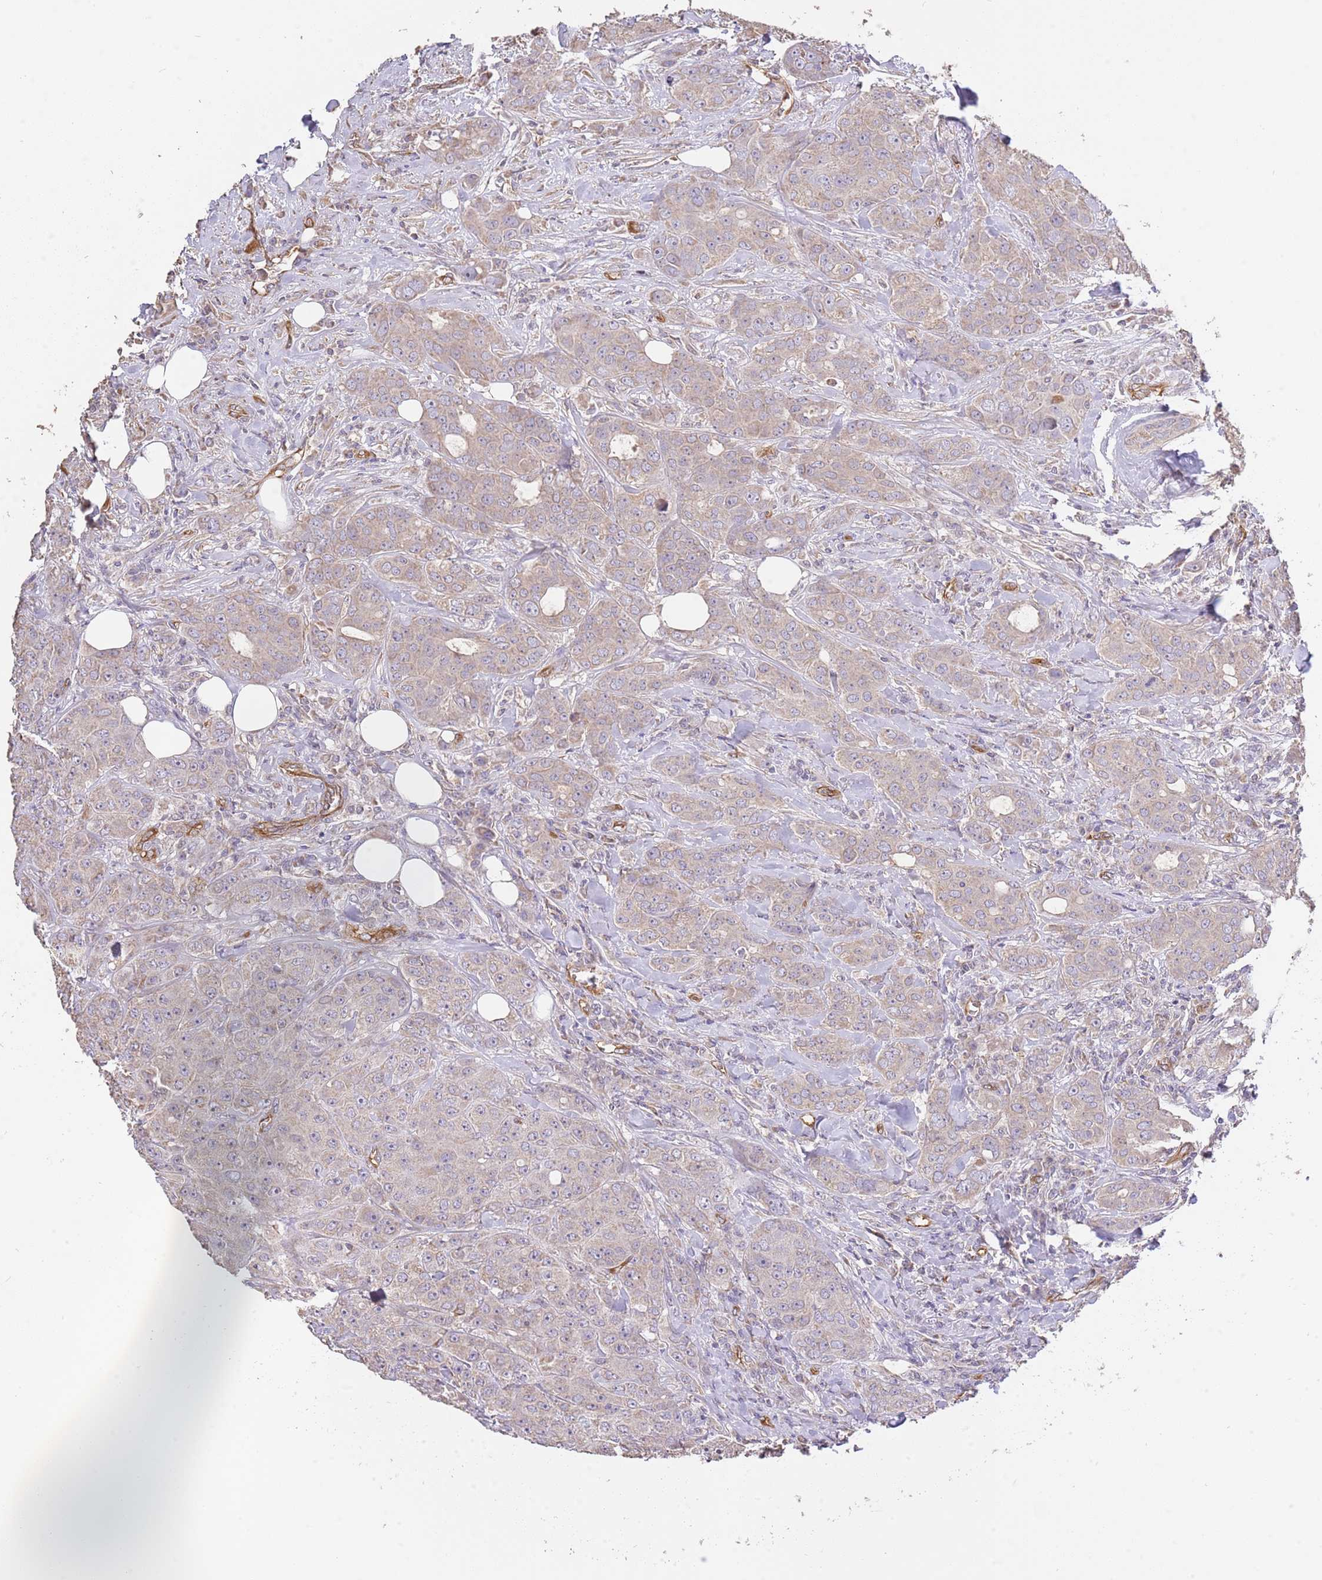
{"staining": {"intensity": "weak", "quantity": ">75%", "location": "cytoplasmic/membranous"}, "tissue": "breast cancer", "cell_type": "Tumor cells", "image_type": "cancer", "snomed": [{"axis": "morphology", "description": "Duct carcinoma"}, {"axis": "topography", "description": "Breast"}], "caption": "This photomicrograph reveals immunohistochemistry (IHC) staining of human breast invasive ductal carcinoma, with low weak cytoplasmic/membranous expression in about >75% of tumor cells.", "gene": "DOCK9", "patient": {"sex": "female", "age": 43}}